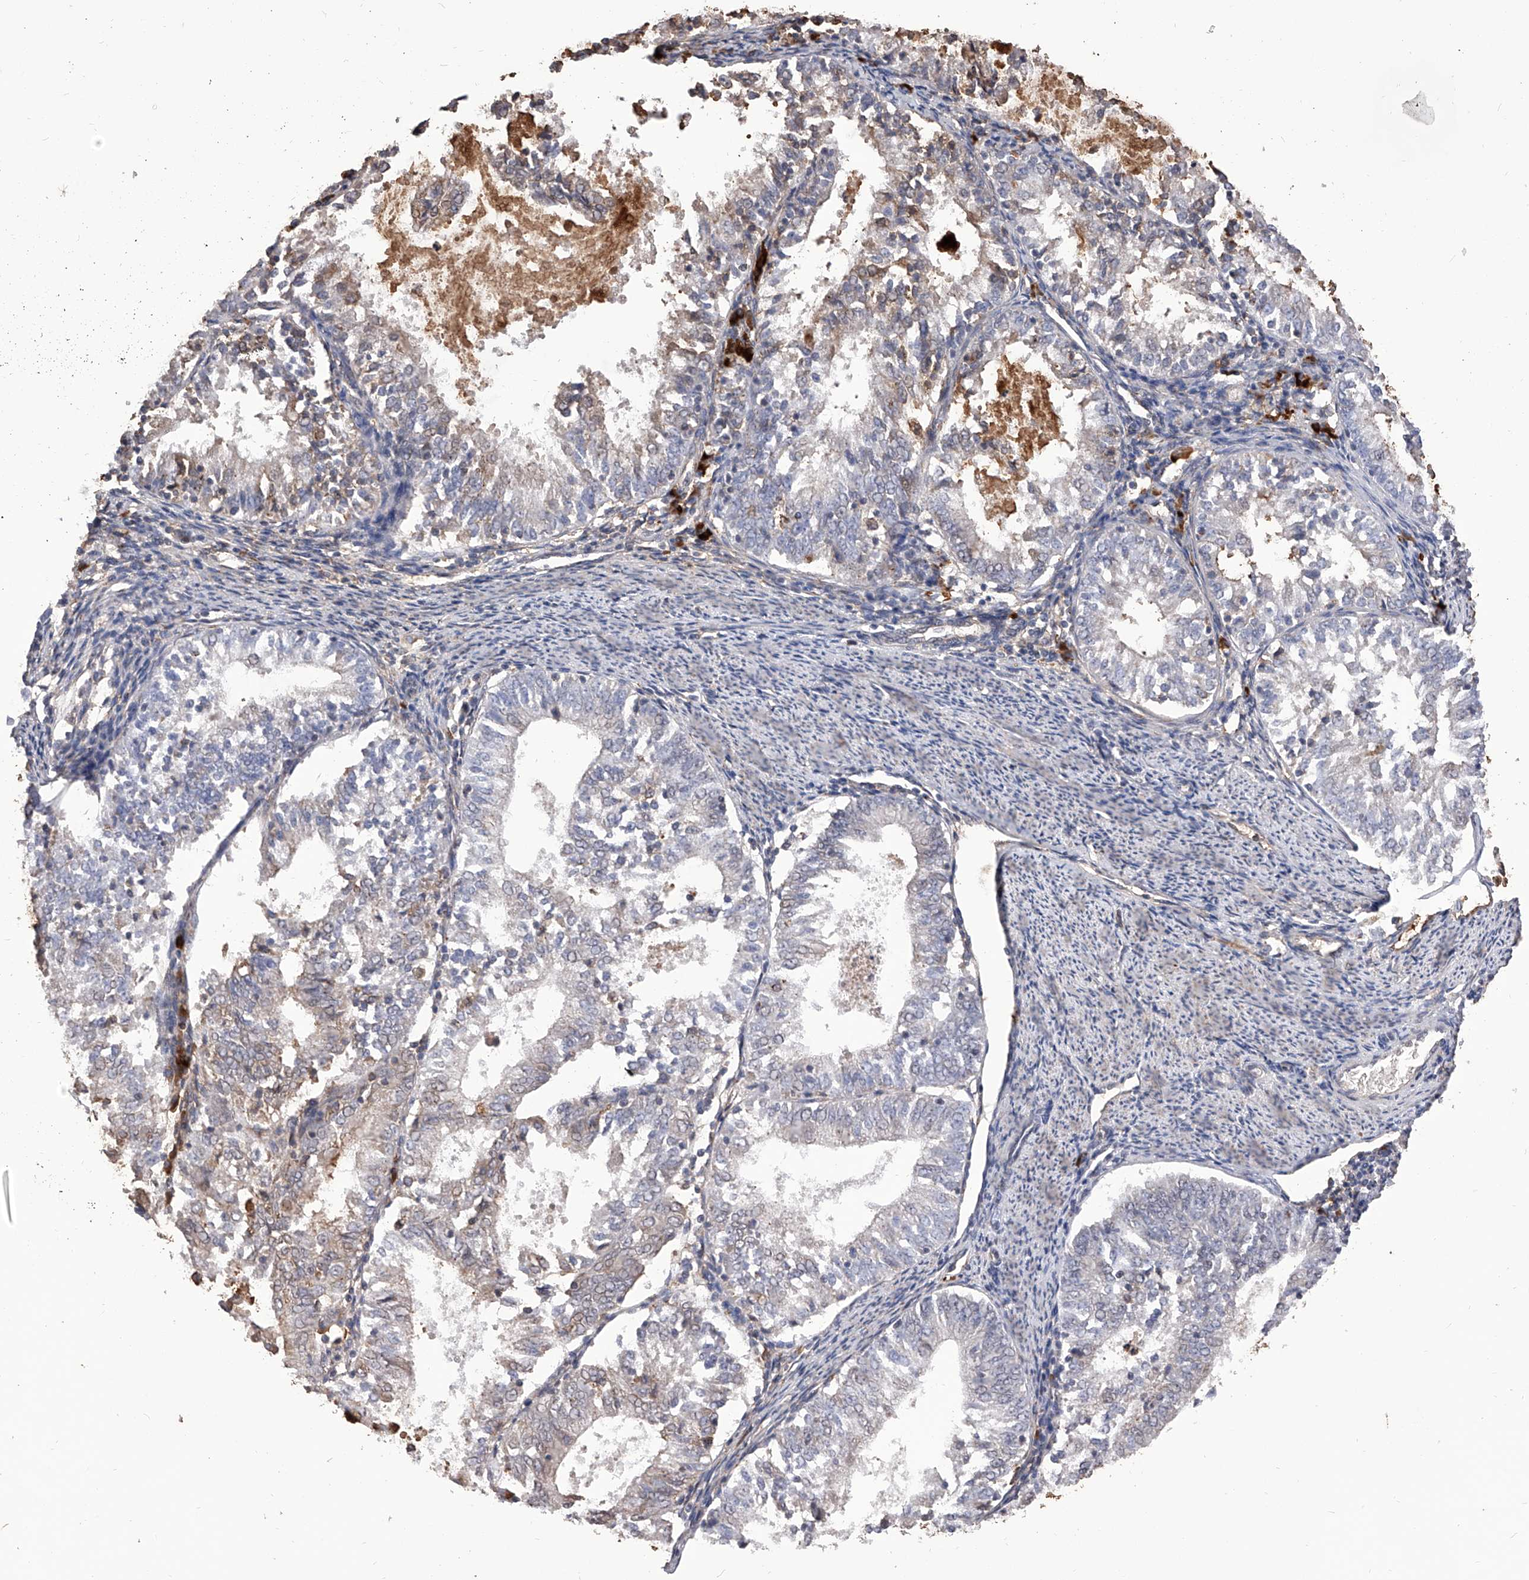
{"staining": {"intensity": "weak", "quantity": "25%-75%", "location": "cytoplasmic/membranous"}, "tissue": "endometrial cancer", "cell_type": "Tumor cells", "image_type": "cancer", "snomed": [{"axis": "morphology", "description": "Adenocarcinoma, NOS"}, {"axis": "topography", "description": "Endometrium"}], "caption": "There is low levels of weak cytoplasmic/membranous staining in tumor cells of endometrial cancer (adenocarcinoma), as demonstrated by immunohistochemical staining (brown color).", "gene": "CFAP410", "patient": {"sex": "female", "age": 57}}